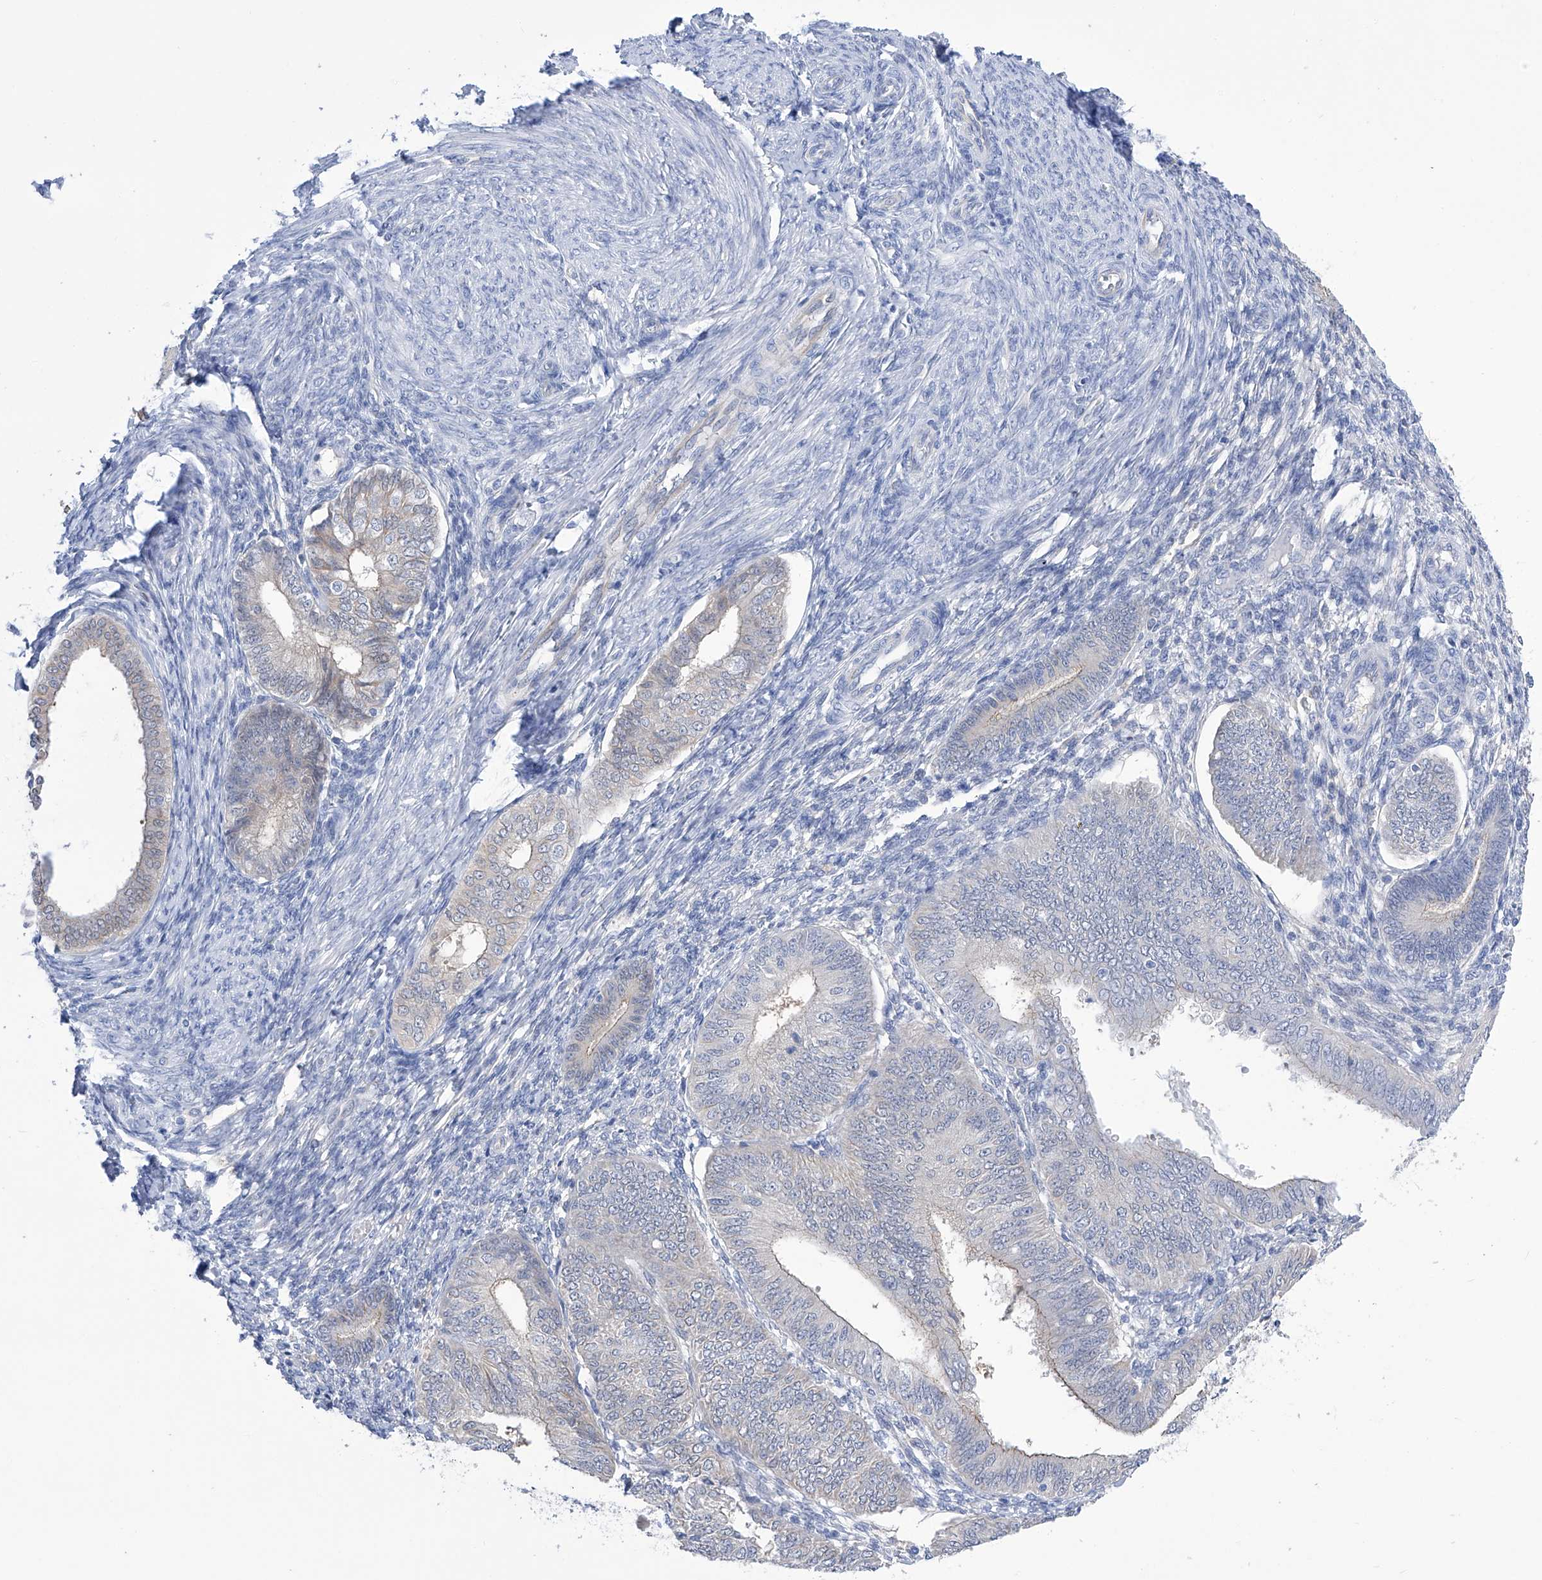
{"staining": {"intensity": "negative", "quantity": "none", "location": "none"}, "tissue": "endometrial cancer", "cell_type": "Tumor cells", "image_type": "cancer", "snomed": [{"axis": "morphology", "description": "Adenocarcinoma, NOS"}, {"axis": "topography", "description": "Endometrium"}], "caption": "Tumor cells show no significant positivity in endometrial cancer.", "gene": "PGM3", "patient": {"sex": "female", "age": 58}}